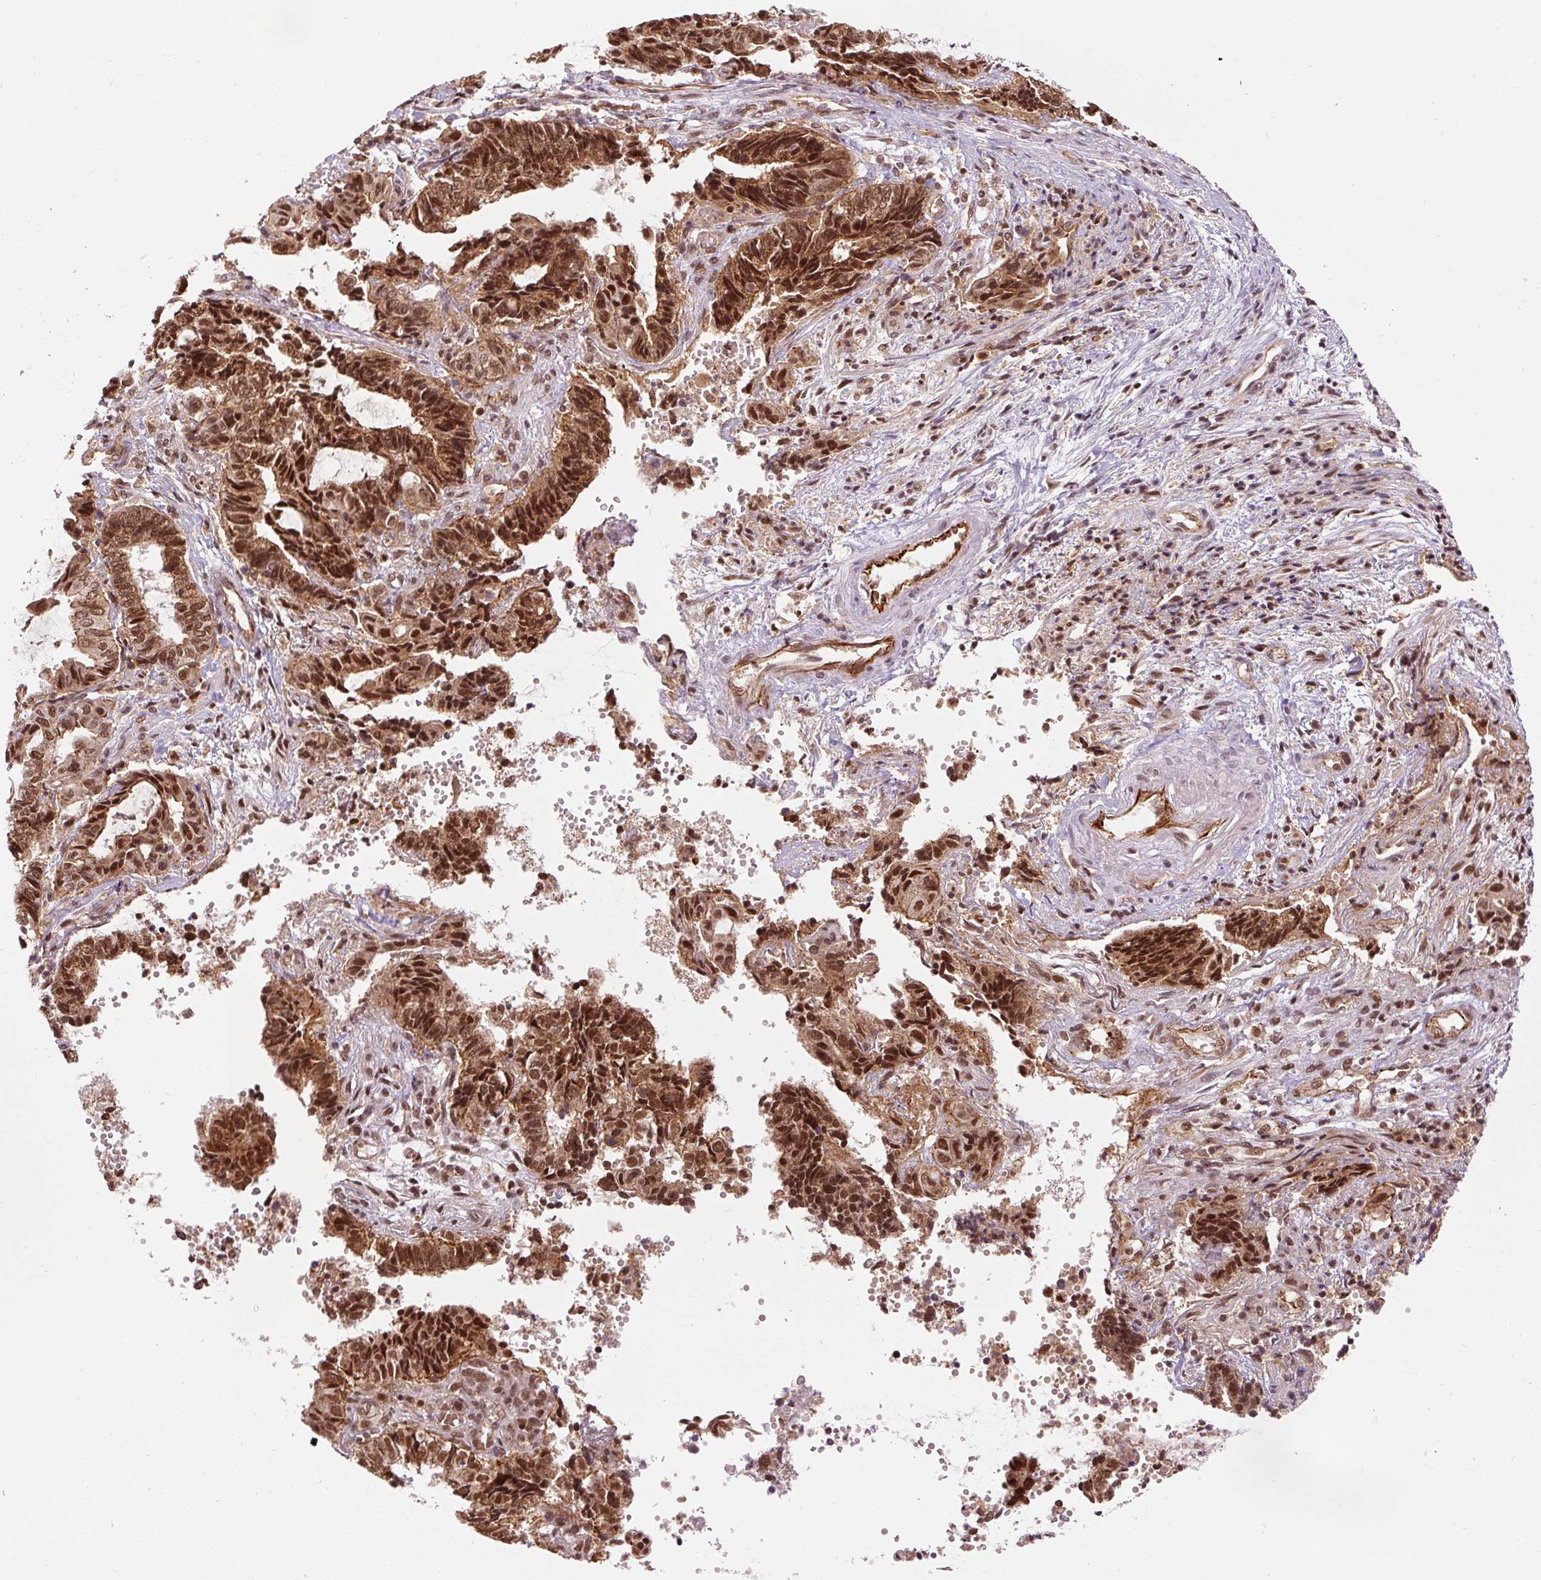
{"staining": {"intensity": "strong", "quantity": ">75%", "location": "cytoplasmic/membranous,nuclear"}, "tissue": "endometrial cancer", "cell_type": "Tumor cells", "image_type": "cancer", "snomed": [{"axis": "morphology", "description": "Adenocarcinoma, NOS"}, {"axis": "topography", "description": "Uterus"}, {"axis": "topography", "description": "Endometrium"}], "caption": "A brown stain shows strong cytoplasmic/membranous and nuclear expression of a protein in human endometrial cancer tumor cells. (DAB IHC, brown staining for protein, blue staining for nuclei).", "gene": "CSTF1", "patient": {"sex": "female", "age": 70}}